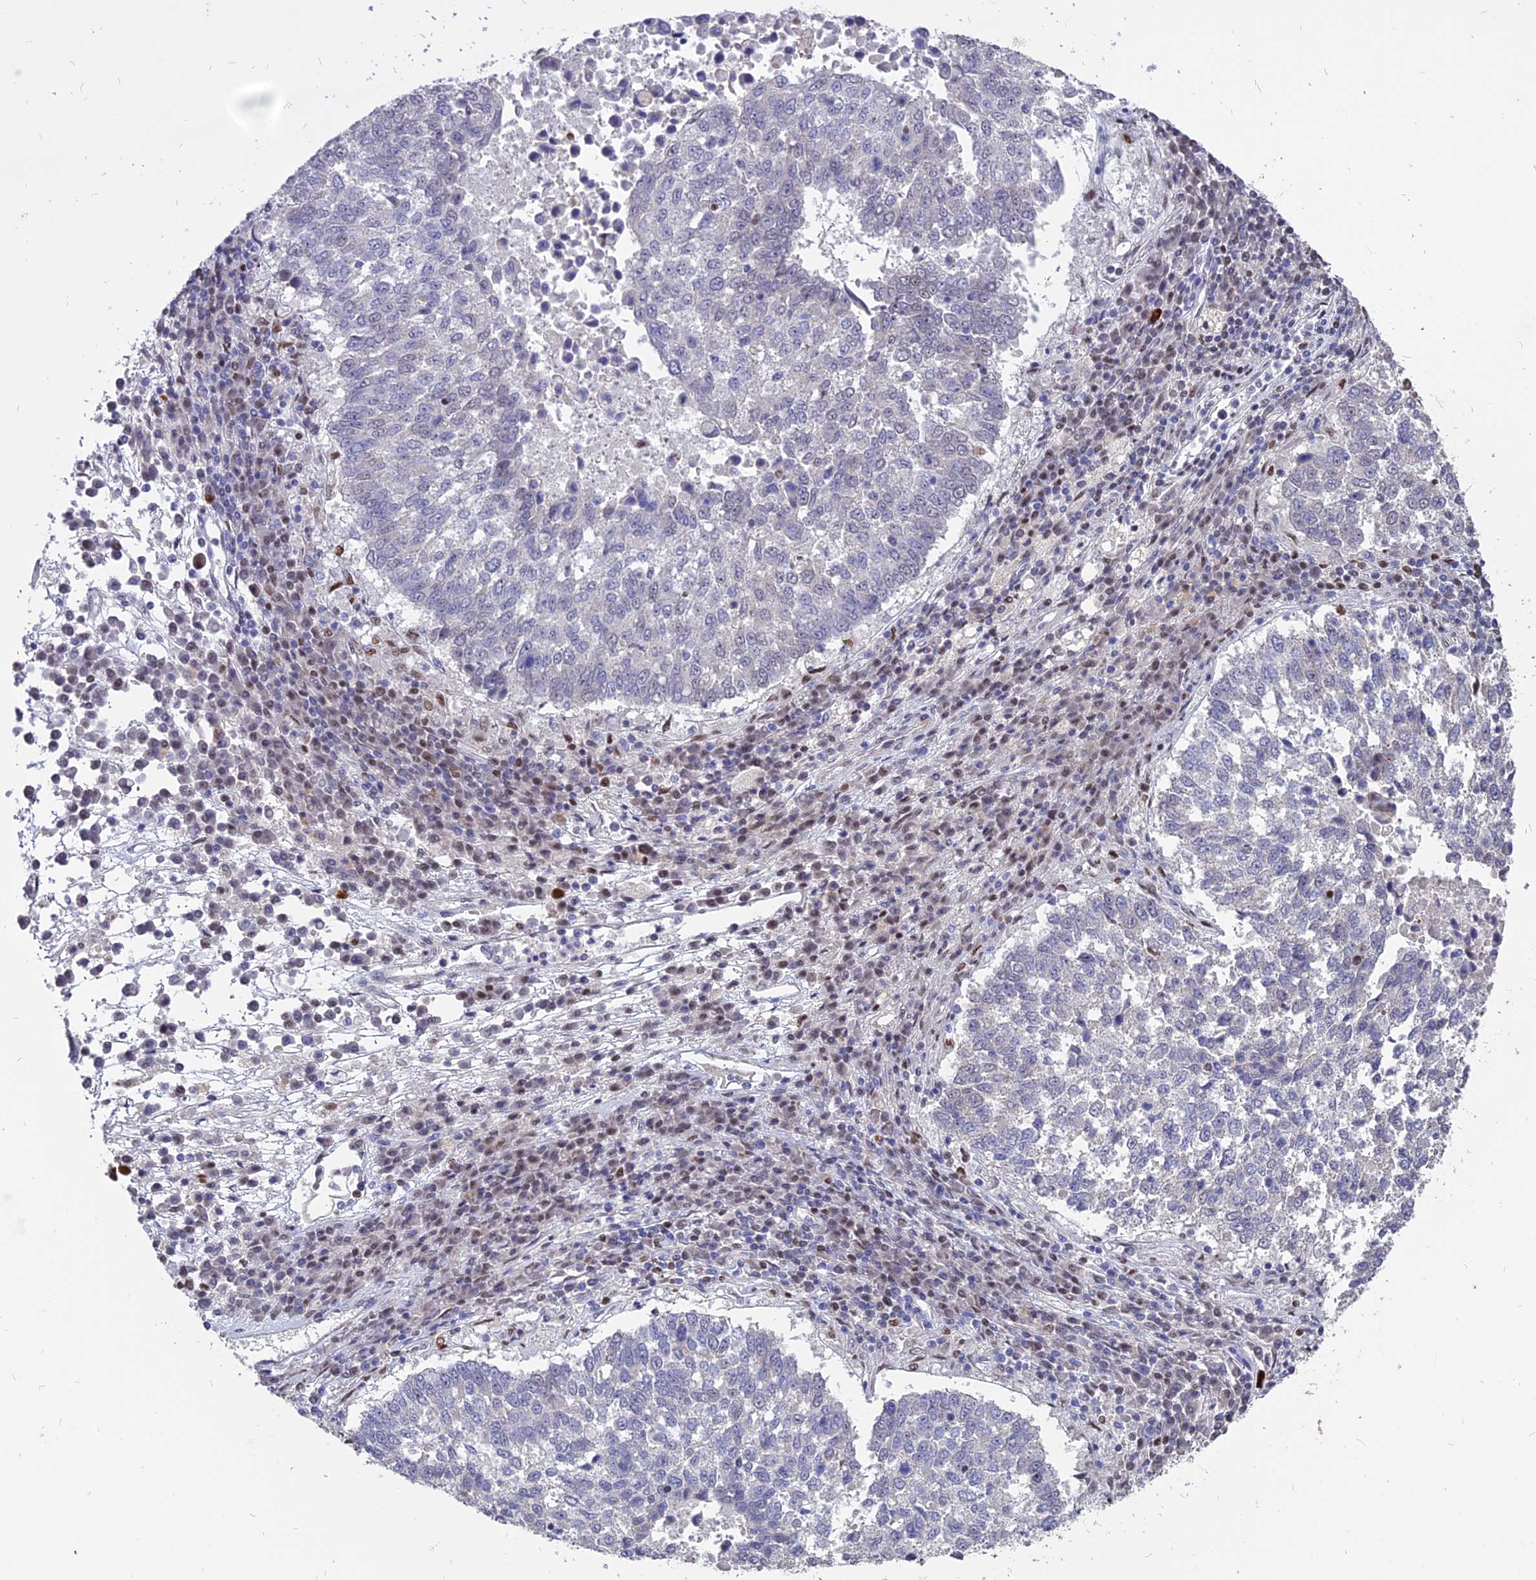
{"staining": {"intensity": "negative", "quantity": "none", "location": "none"}, "tissue": "lung cancer", "cell_type": "Tumor cells", "image_type": "cancer", "snomed": [{"axis": "morphology", "description": "Squamous cell carcinoma, NOS"}, {"axis": "topography", "description": "Lung"}], "caption": "There is no significant staining in tumor cells of lung squamous cell carcinoma.", "gene": "TMEM263", "patient": {"sex": "male", "age": 73}}